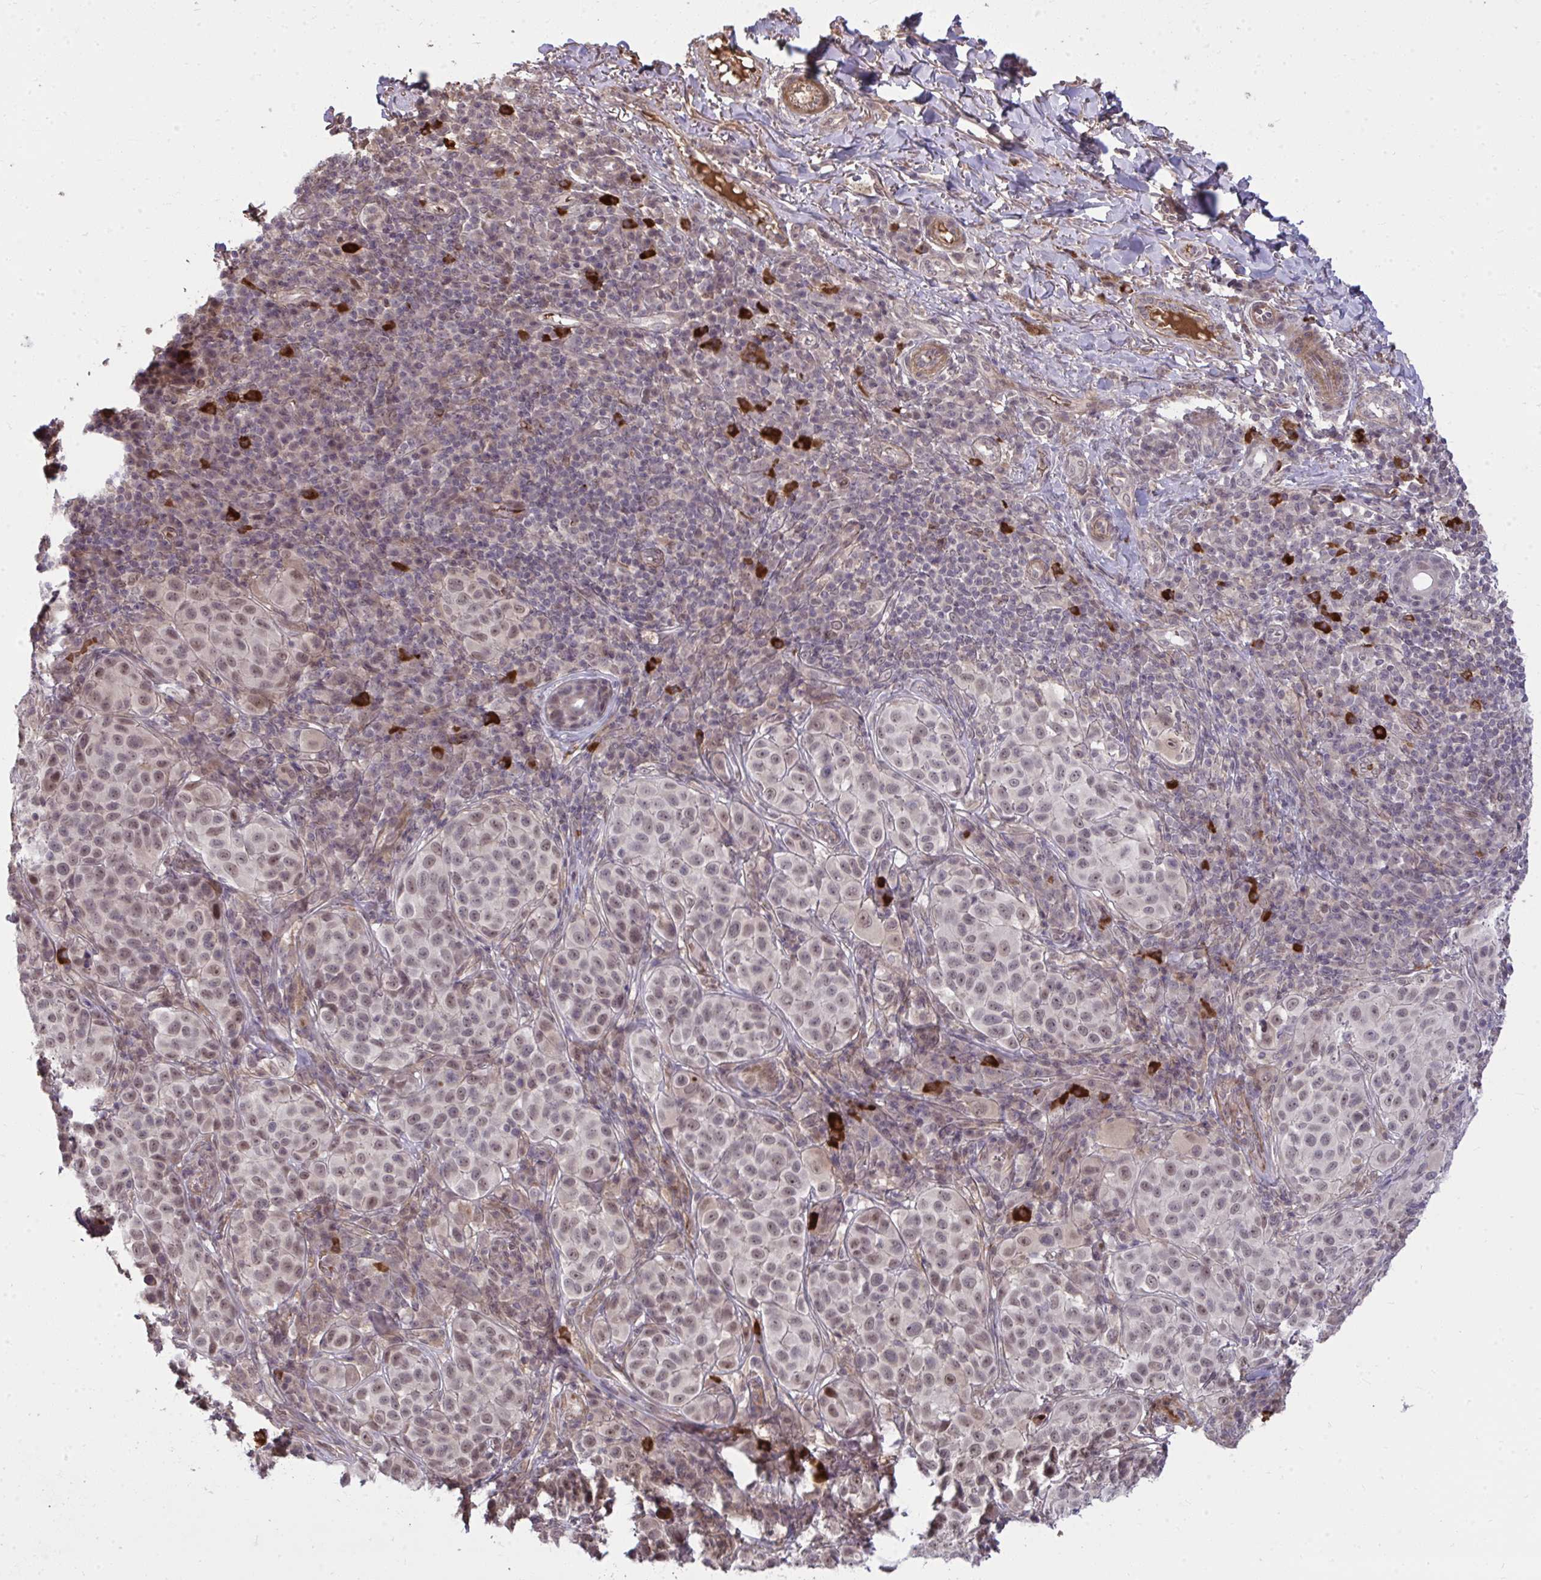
{"staining": {"intensity": "moderate", "quantity": ">75%", "location": "nuclear"}, "tissue": "melanoma", "cell_type": "Tumor cells", "image_type": "cancer", "snomed": [{"axis": "morphology", "description": "Malignant melanoma, NOS"}, {"axis": "topography", "description": "Skin"}], "caption": "A micrograph of human malignant melanoma stained for a protein exhibits moderate nuclear brown staining in tumor cells.", "gene": "ZSCAN9", "patient": {"sex": "male", "age": 38}}